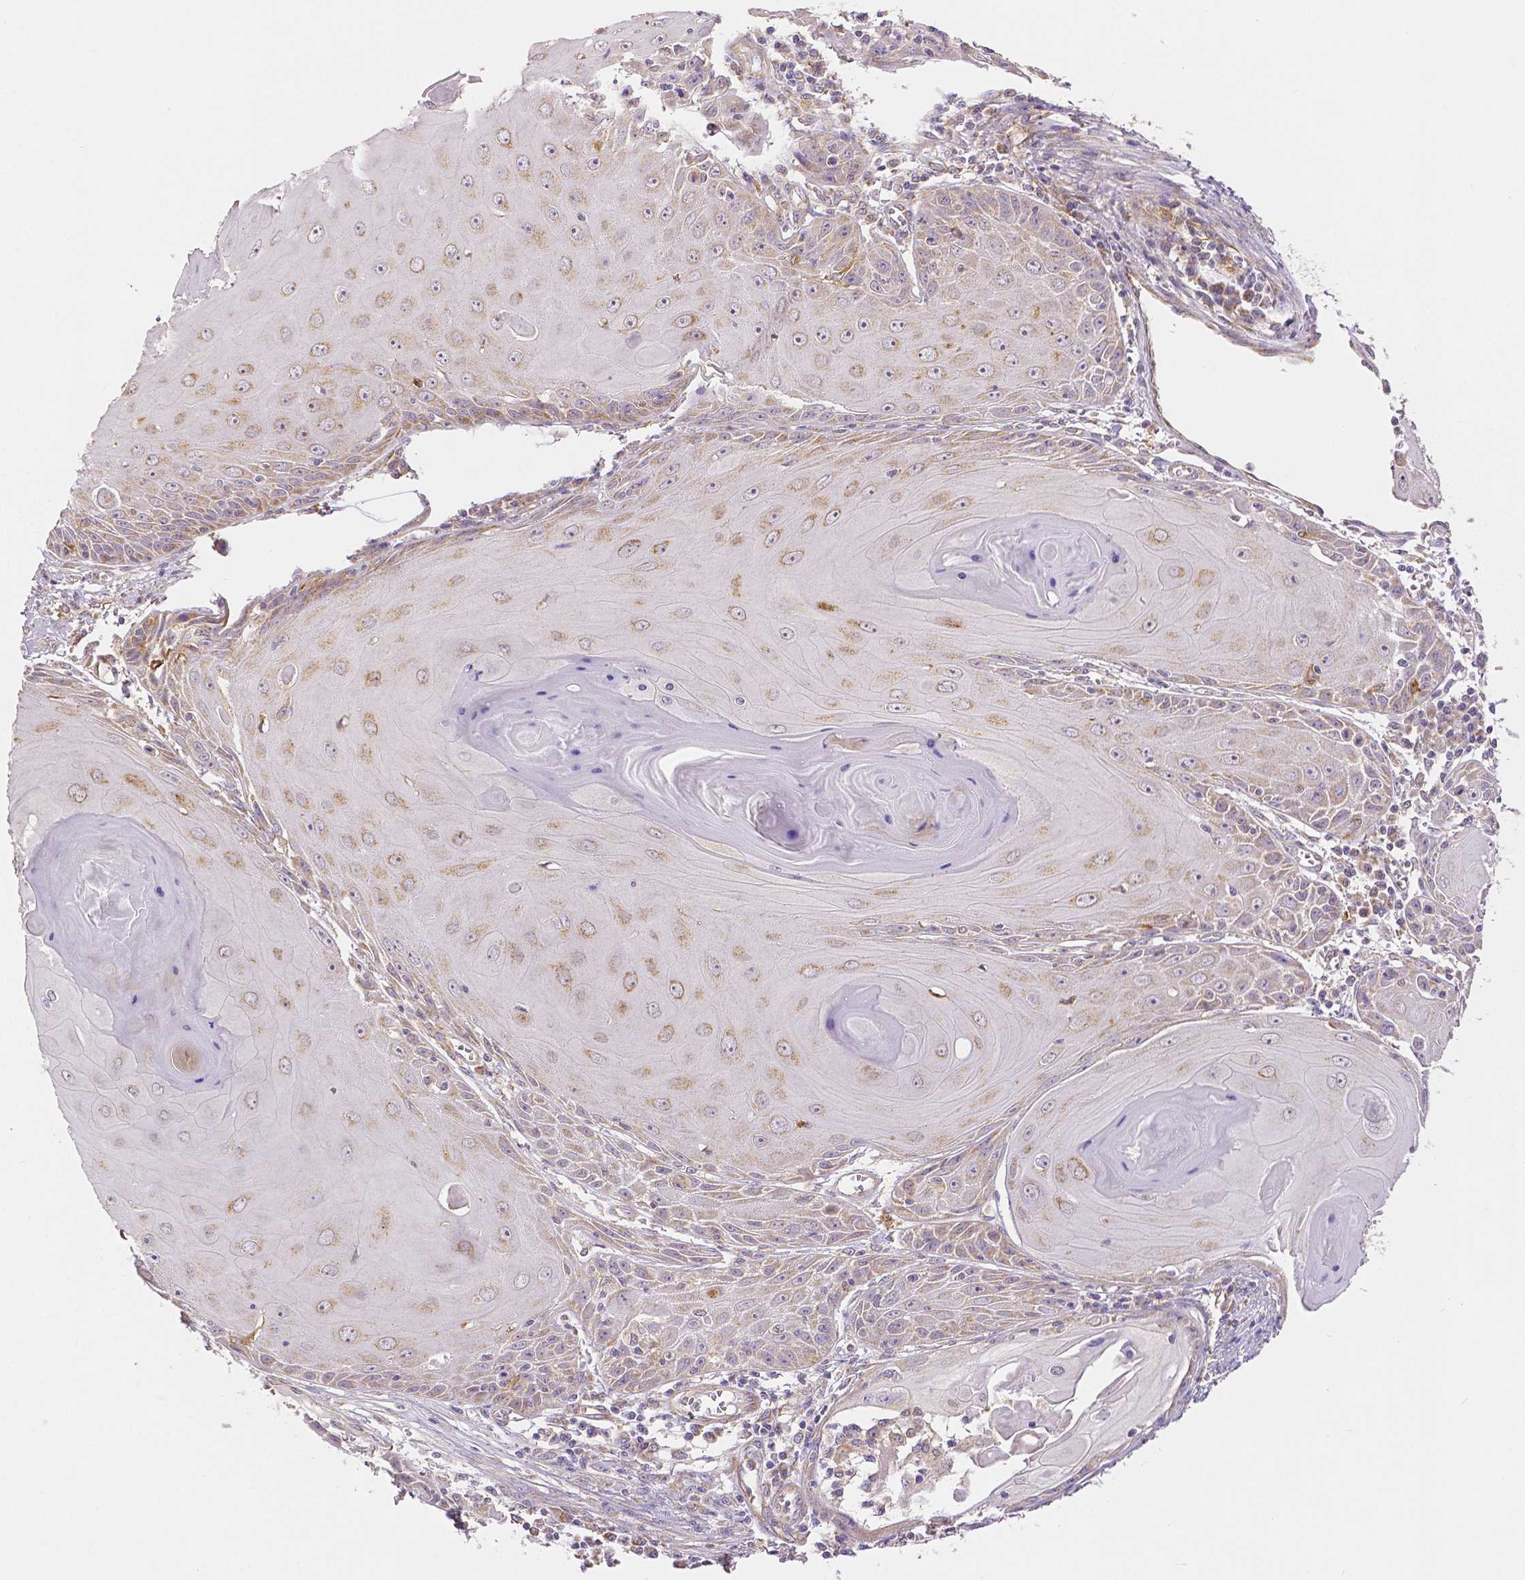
{"staining": {"intensity": "weak", "quantity": "<25%", "location": "cytoplasmic/membranous,nuclear"}, "tissue": "skin cancer", "cell_type": "Tumor cells", "image_type": "cancer", "snomed": [{"axis": "morphology", "description": "Squamous cell carcinoma, NOS"}, {"axis": "topography", "description": "Skin"}, {"axis": "topography", "description": "Vulva"}], "caption": "Immunohistochemistry (IHC) photomicrograph of human squamous cell carcinoma (skin) stained for a protein (brown), which displays no staining in tumor cells.", "gene": "RHOT1", "patient": {"sex": "female", "age": 85}}